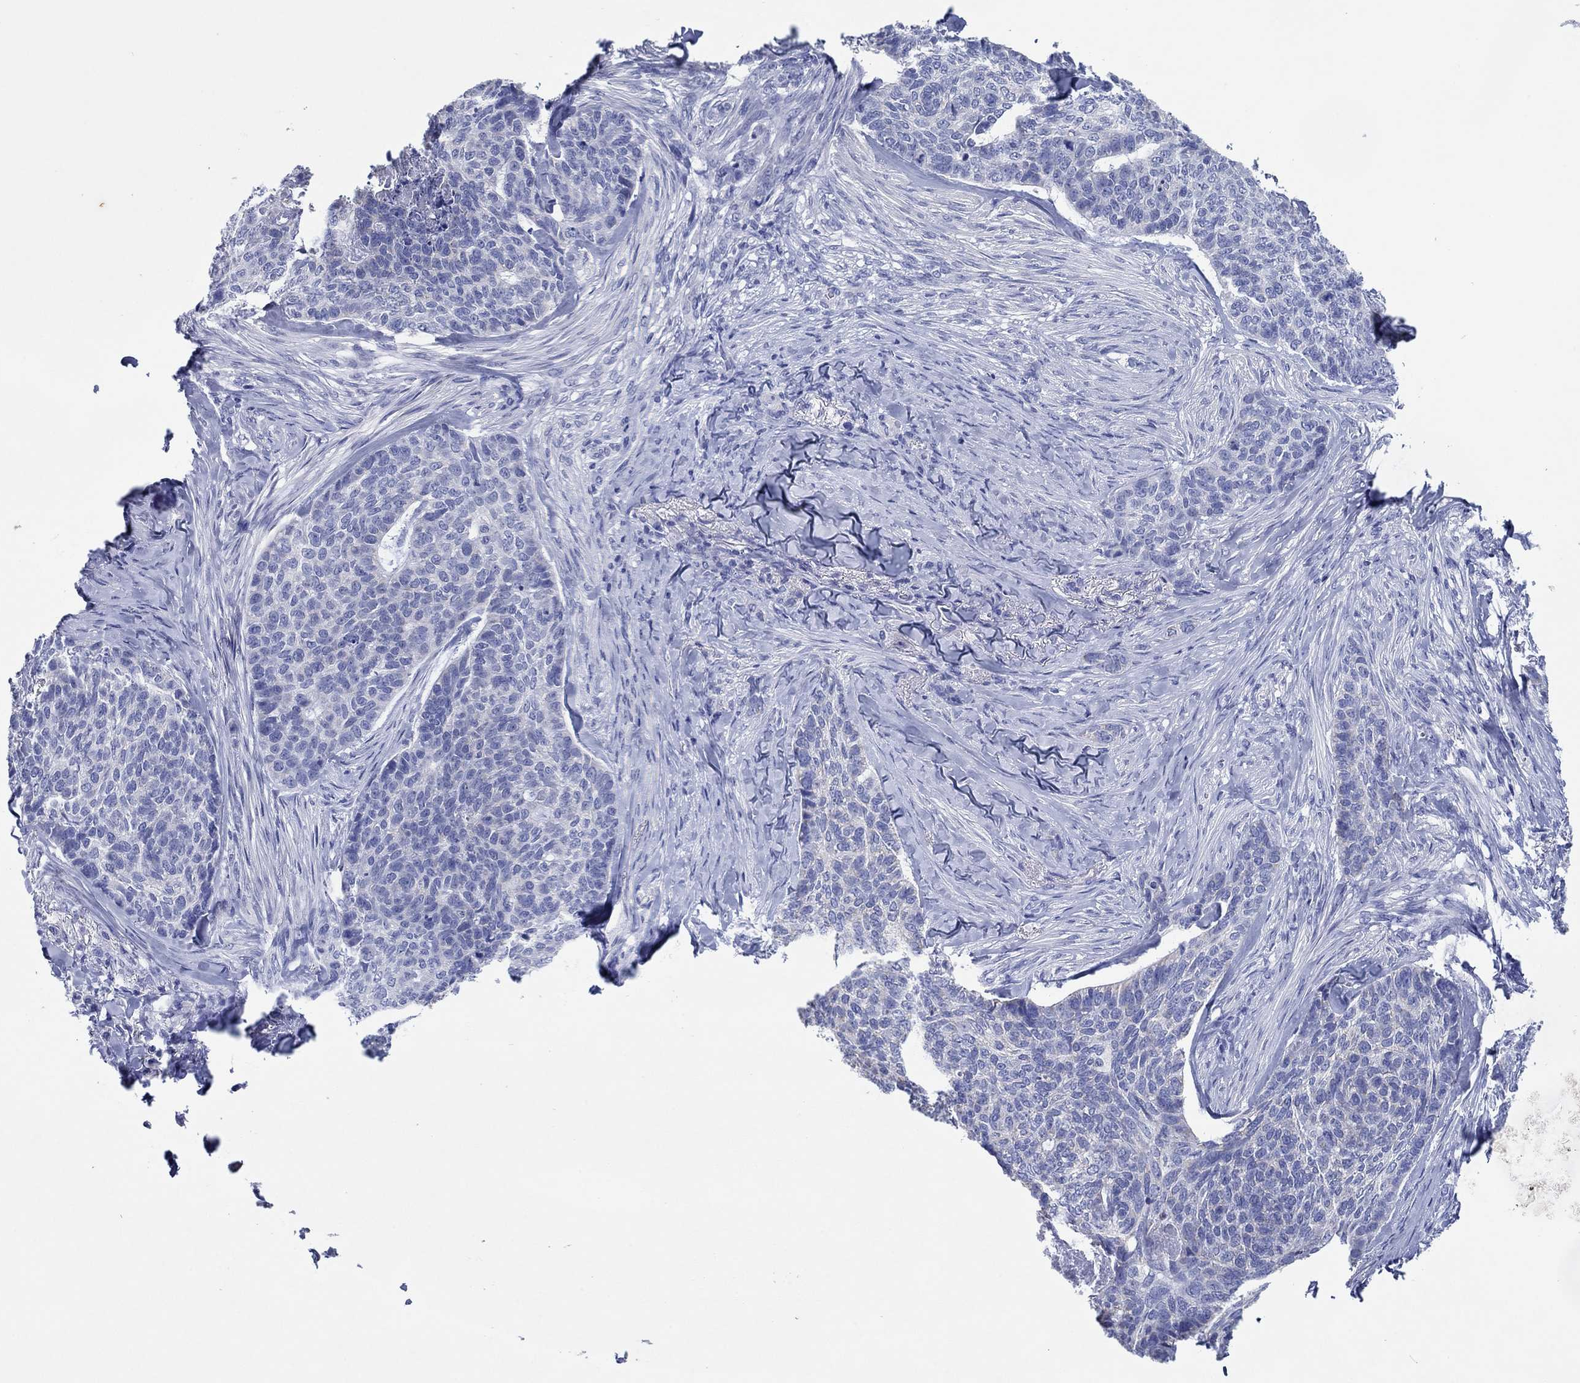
{"staining": {"intensity": "negative", "quantity": "none", "location": "none"}, "tissue": "skin cancer", "cell_type": "Tumor cells", "image_type": "cancer", "snomed": [{"axis": "morphology", "description": "Basal cell carcinoma"}, {"axis": "topography", "description": "Skin"}], "caption": "Skin cancer (basal cell carcinoma) was stained to show a protein in brown. There is no significant expression in tumor cells. The staining is performed using DAB (3,3'-diaminobenzidine) brown chromogen with nuclei counter-stained in using hematoxylin.", "gene": "HCRT", "patient": {"sex": "female", "age": 69}}